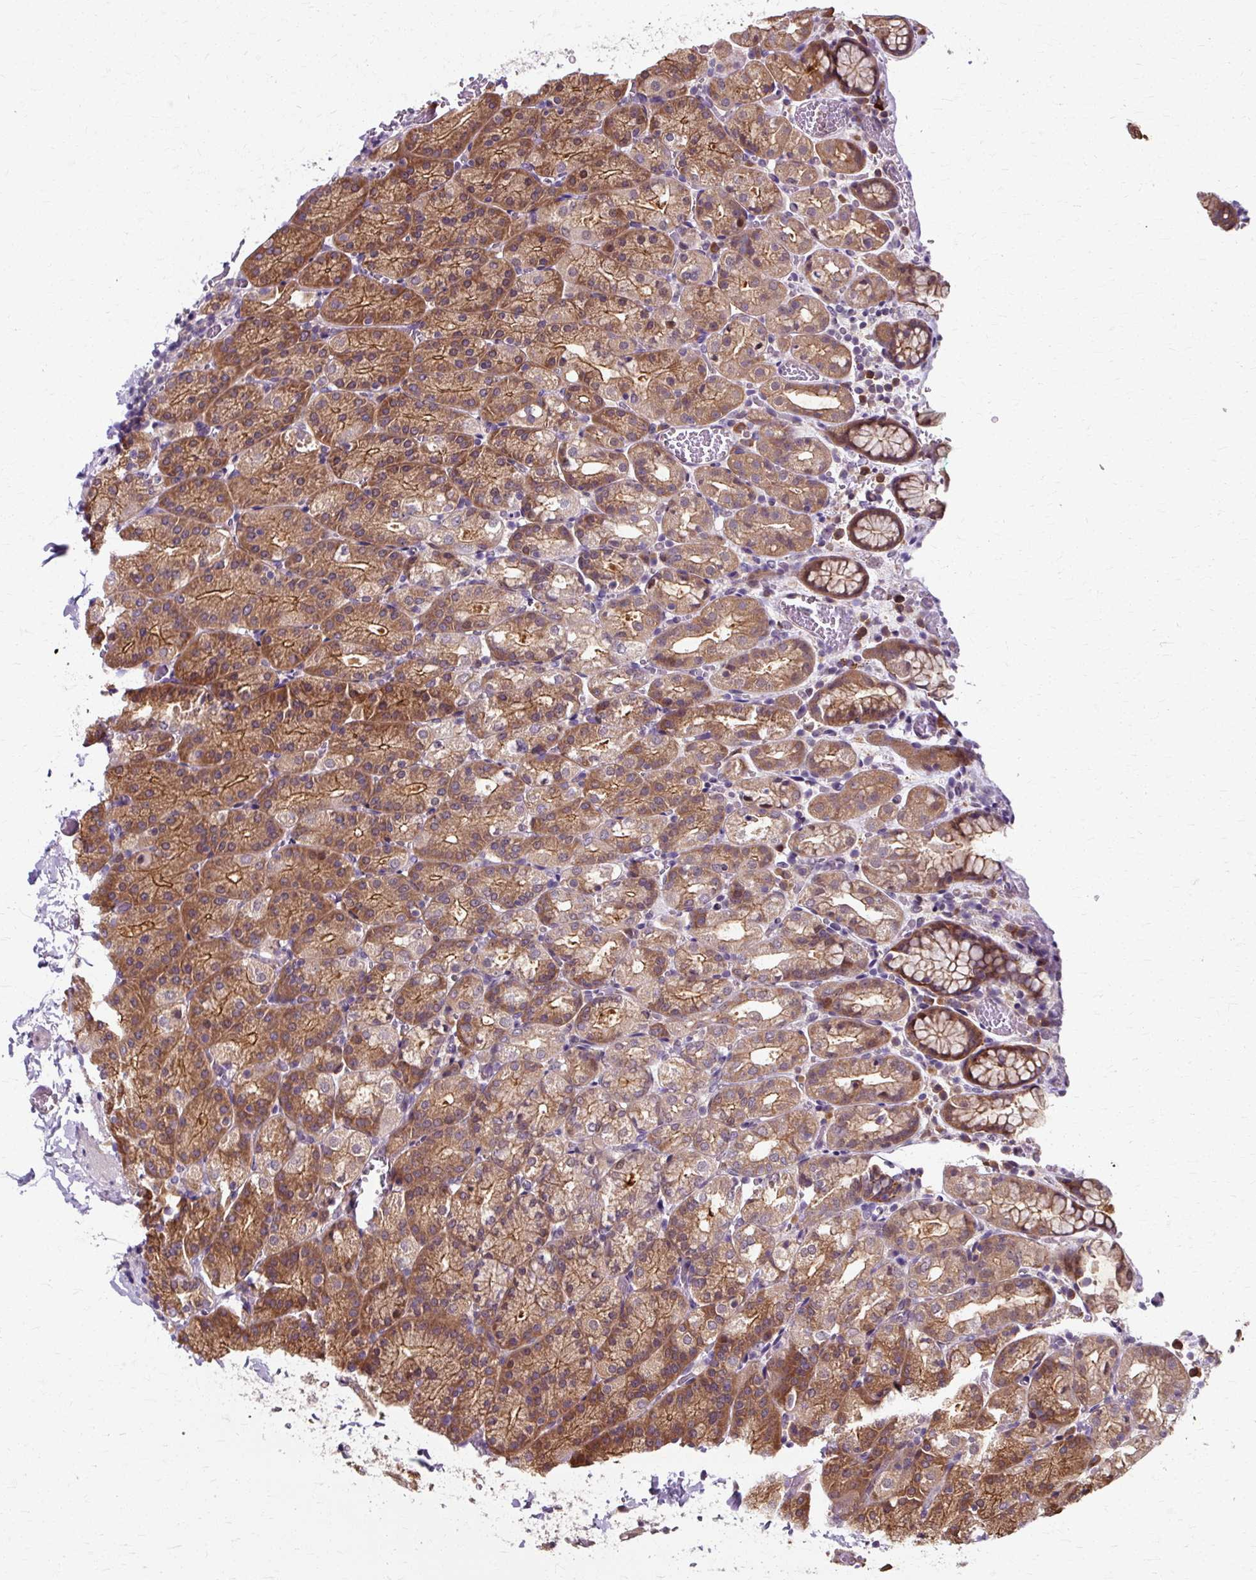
{"staining": {"intensity": "moderate", "quantity": "25%-75%", "location": "cytoplasmic/membranous,nuclear"}, "tissue": "stomach", "cell_type": "Glandular cells", "image_type": "normal", "snomed": [{"axis": "morphology", "description": "Normal tissue, NOS"}, {"axis": "topography", "description": "Stomach, upper"}], "caption": "Moderate cytoplasmic/membranous,nuclear positivity is identified in about 25%-75% of glandular cells in benign stomach. (Stains: DAB in brown, nuclei in blue, Microscopy: brightfield microscopy at high magnification).", "gene": "ZNF555", "patient": {"sex": "female", "age": 81}}